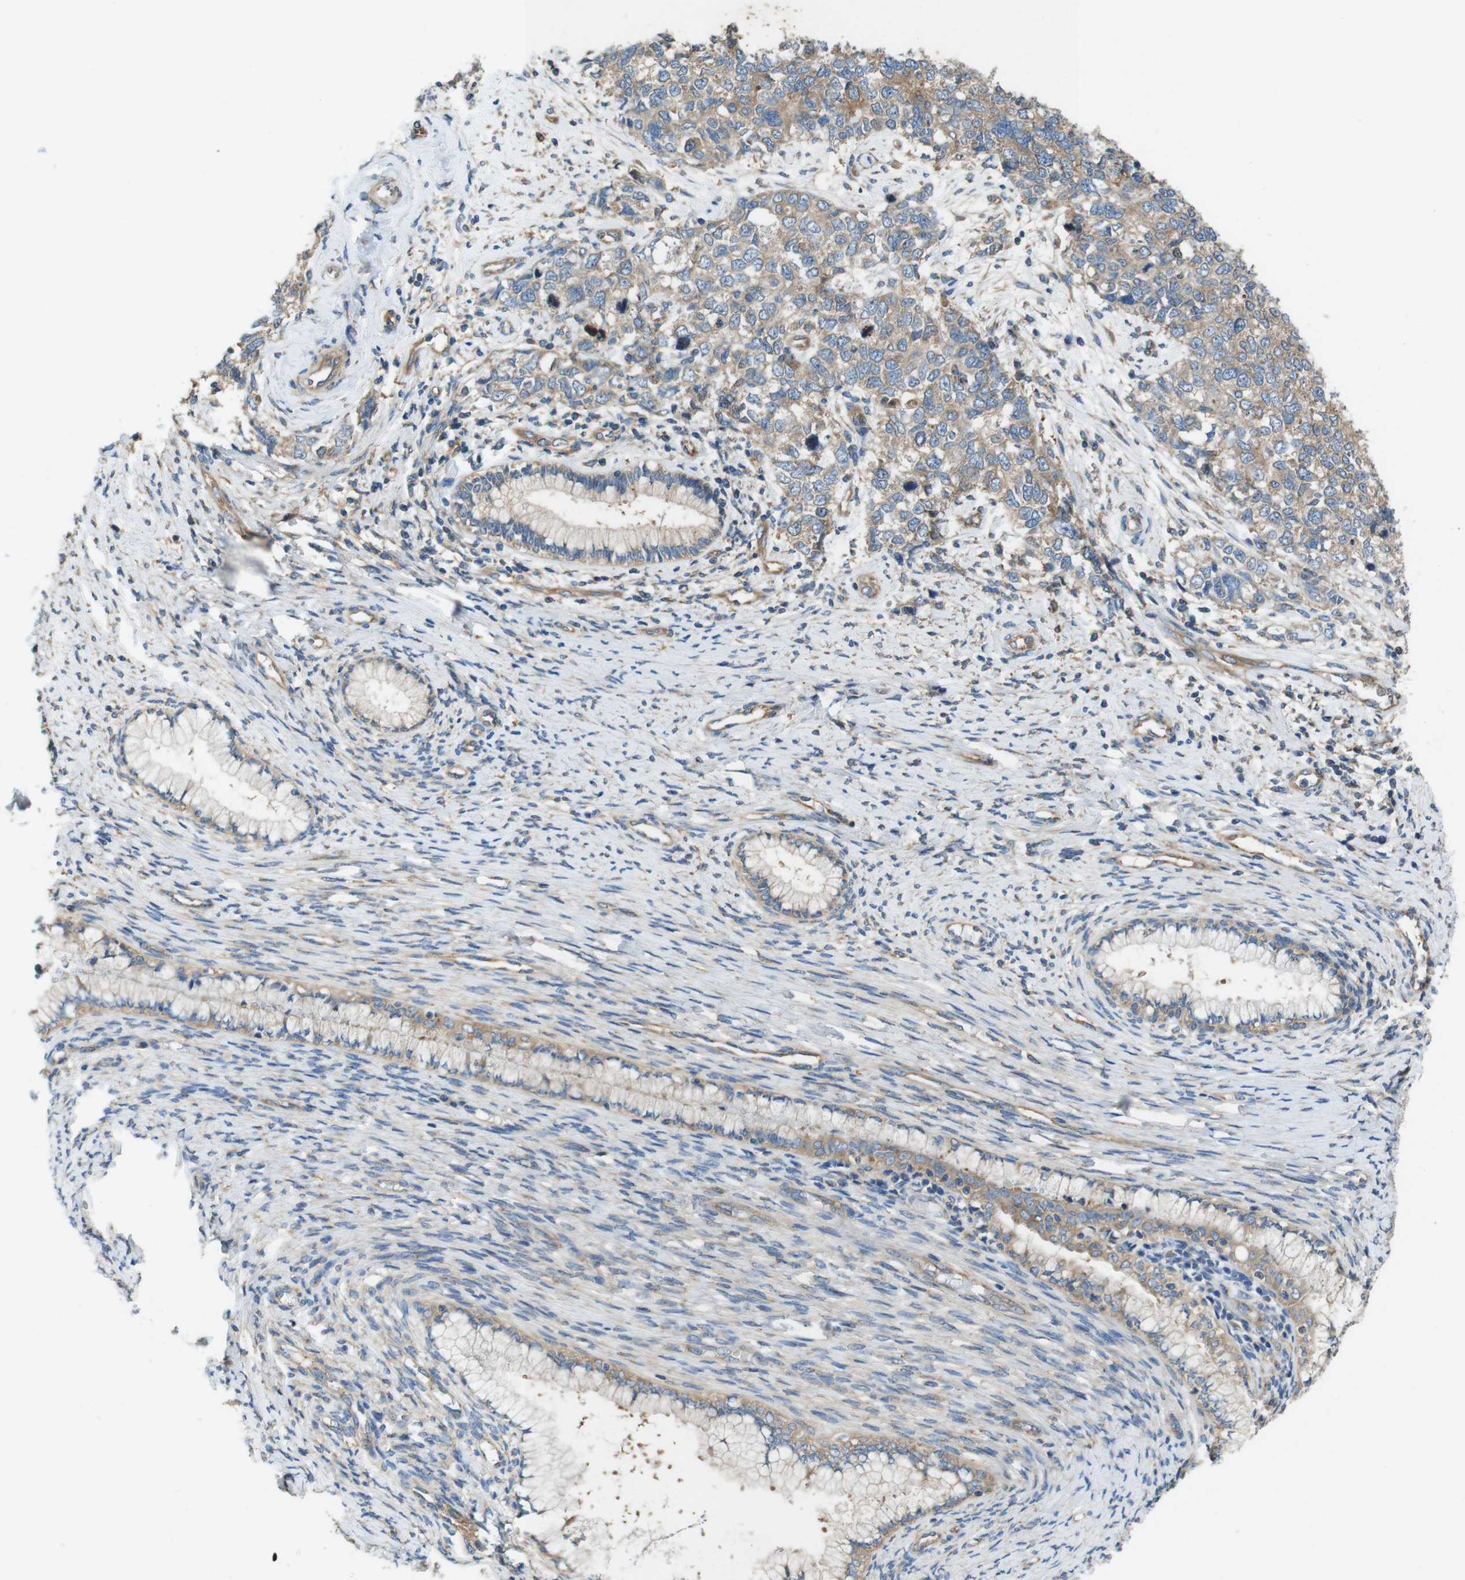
{"staining": {"intensity": "weak", "quantity": ">75%", "location": "cytoplasmic/membranous"}, "tissue": "cervical cancer", "cell_type": "Tumor cells", "image_type": "cancer", "snomed": [{"axis": "morphology", "description": "Squamous cell carcinoma, NOS"}, {"axis": "topography", "description": "Cervix"}], "caption": "Immunohistochemical staining of cervical cancer shows low levels of weak cytoplasmic/membranous positivity in approximately >75% of tumor cells.", "gene": "DCTN1", "patient": {"sex": "female", "age": 63}}